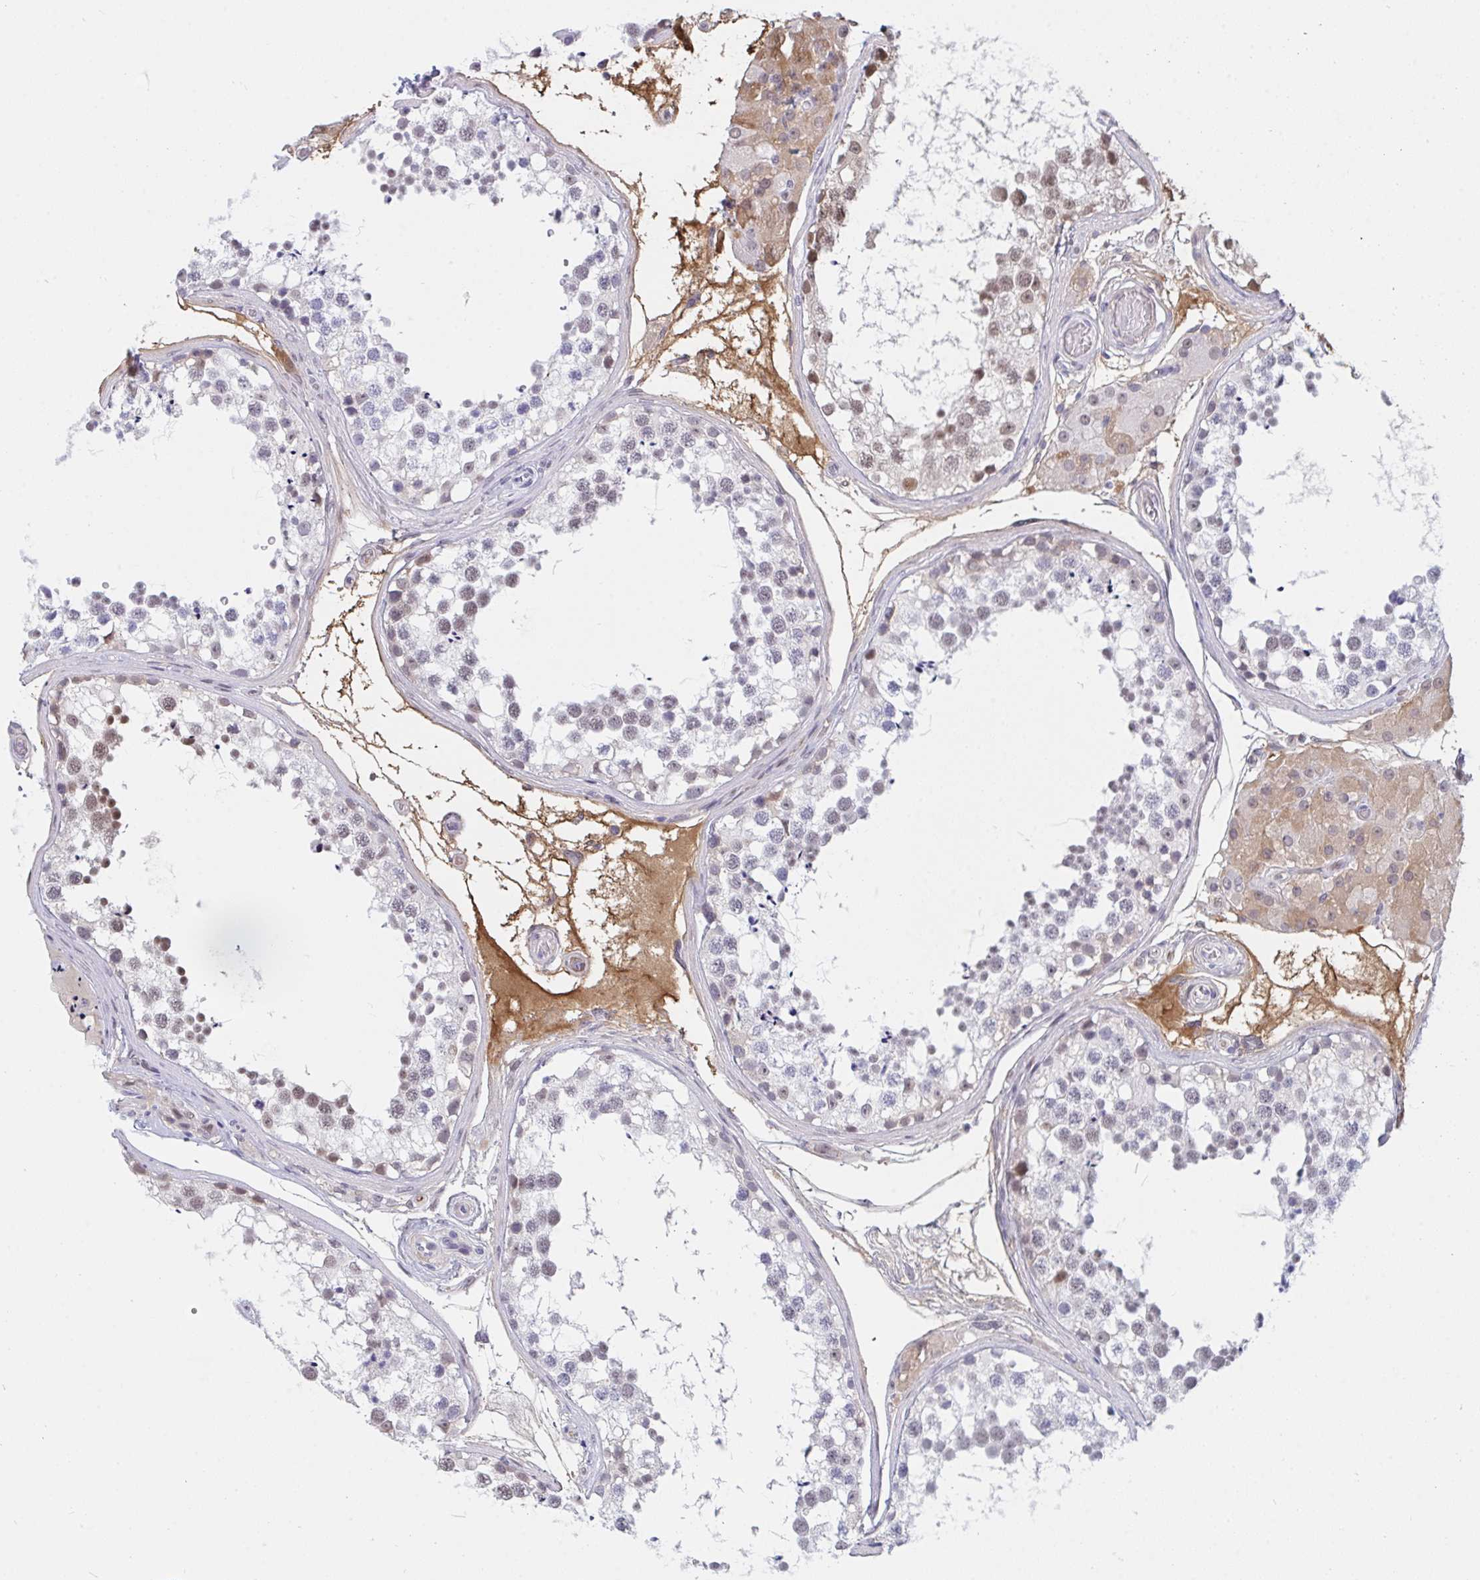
{"staining": {"intensity": "weak", "quantity": "25%-75%", "location": "nuclear"}, "tissue": "testis", "cell_type": "Cells in seminiferous ducts", "image_type": "normal", "snomed": [{"axis": "morphology", "description": "Normal tissue, NOS"}, {"axis": "morphology", "description": "Seminoma, NOS"}, {"axis": "topography", "description": "Testis"}], "caption": "Benign testis reveals weak nuclear expression in about 25%-75% of cells in seminiferous ducts, visualized by immunohistochemistry. Ihc stains the protein in brown and the nuclei are stained blue.", "gene": "DSCAML1", "patient": {"sex": "male", "age": 65}}